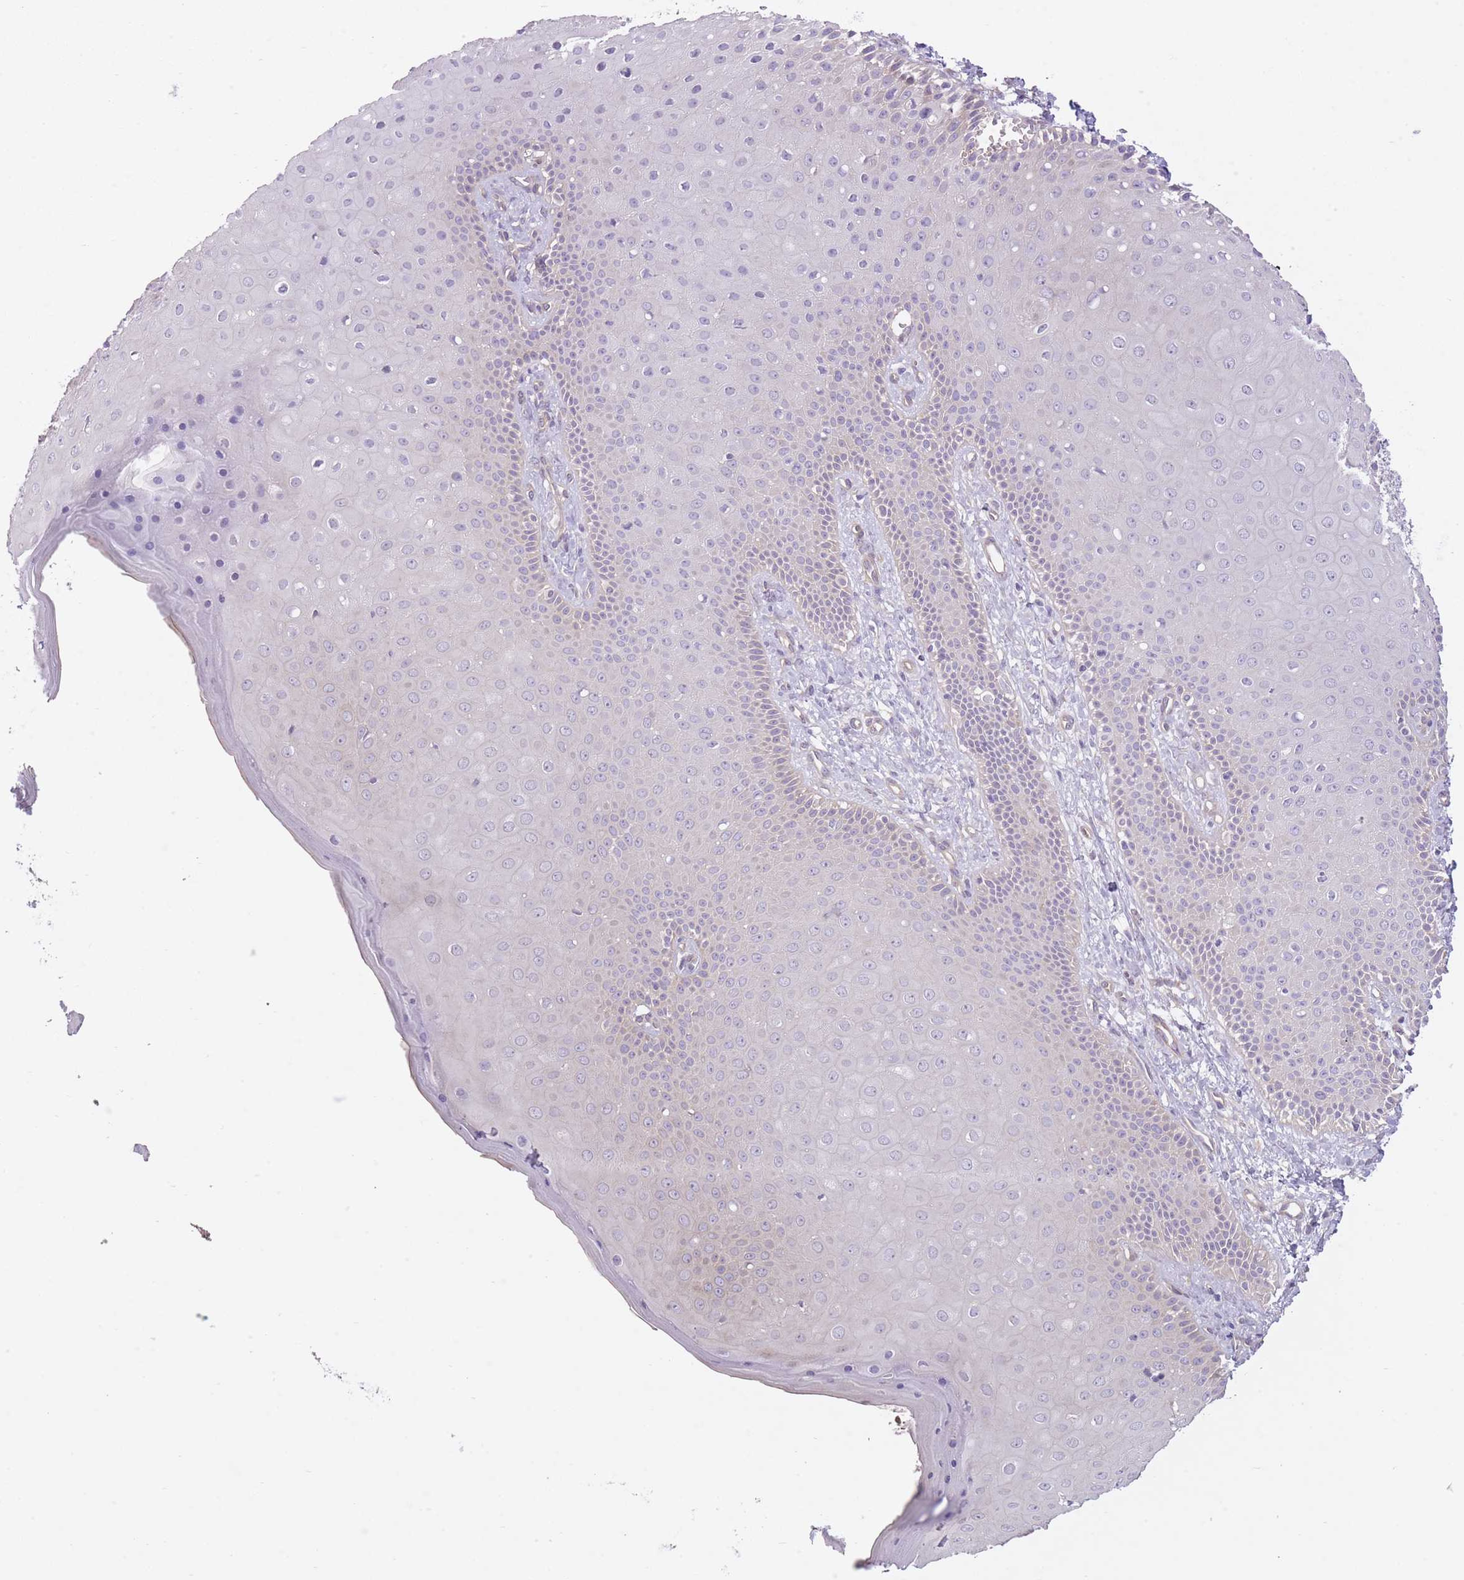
{"staining": {"intensity": "negative", "quantity": "none", "location": "none"}, "tissue": "skin", "cell_type": "Epidermal cells", "image_type": "normal", "snomed": [{"axis": "morphology", "description": "Normal tissue, NOS"}, {"axis": "topography", "description": "Anal"}], "caption": "Epidermal cells are negative for protein expression in unremarkable human skin.", "gene": "REV1", "patient": {"sex": "male", "age": 80}}